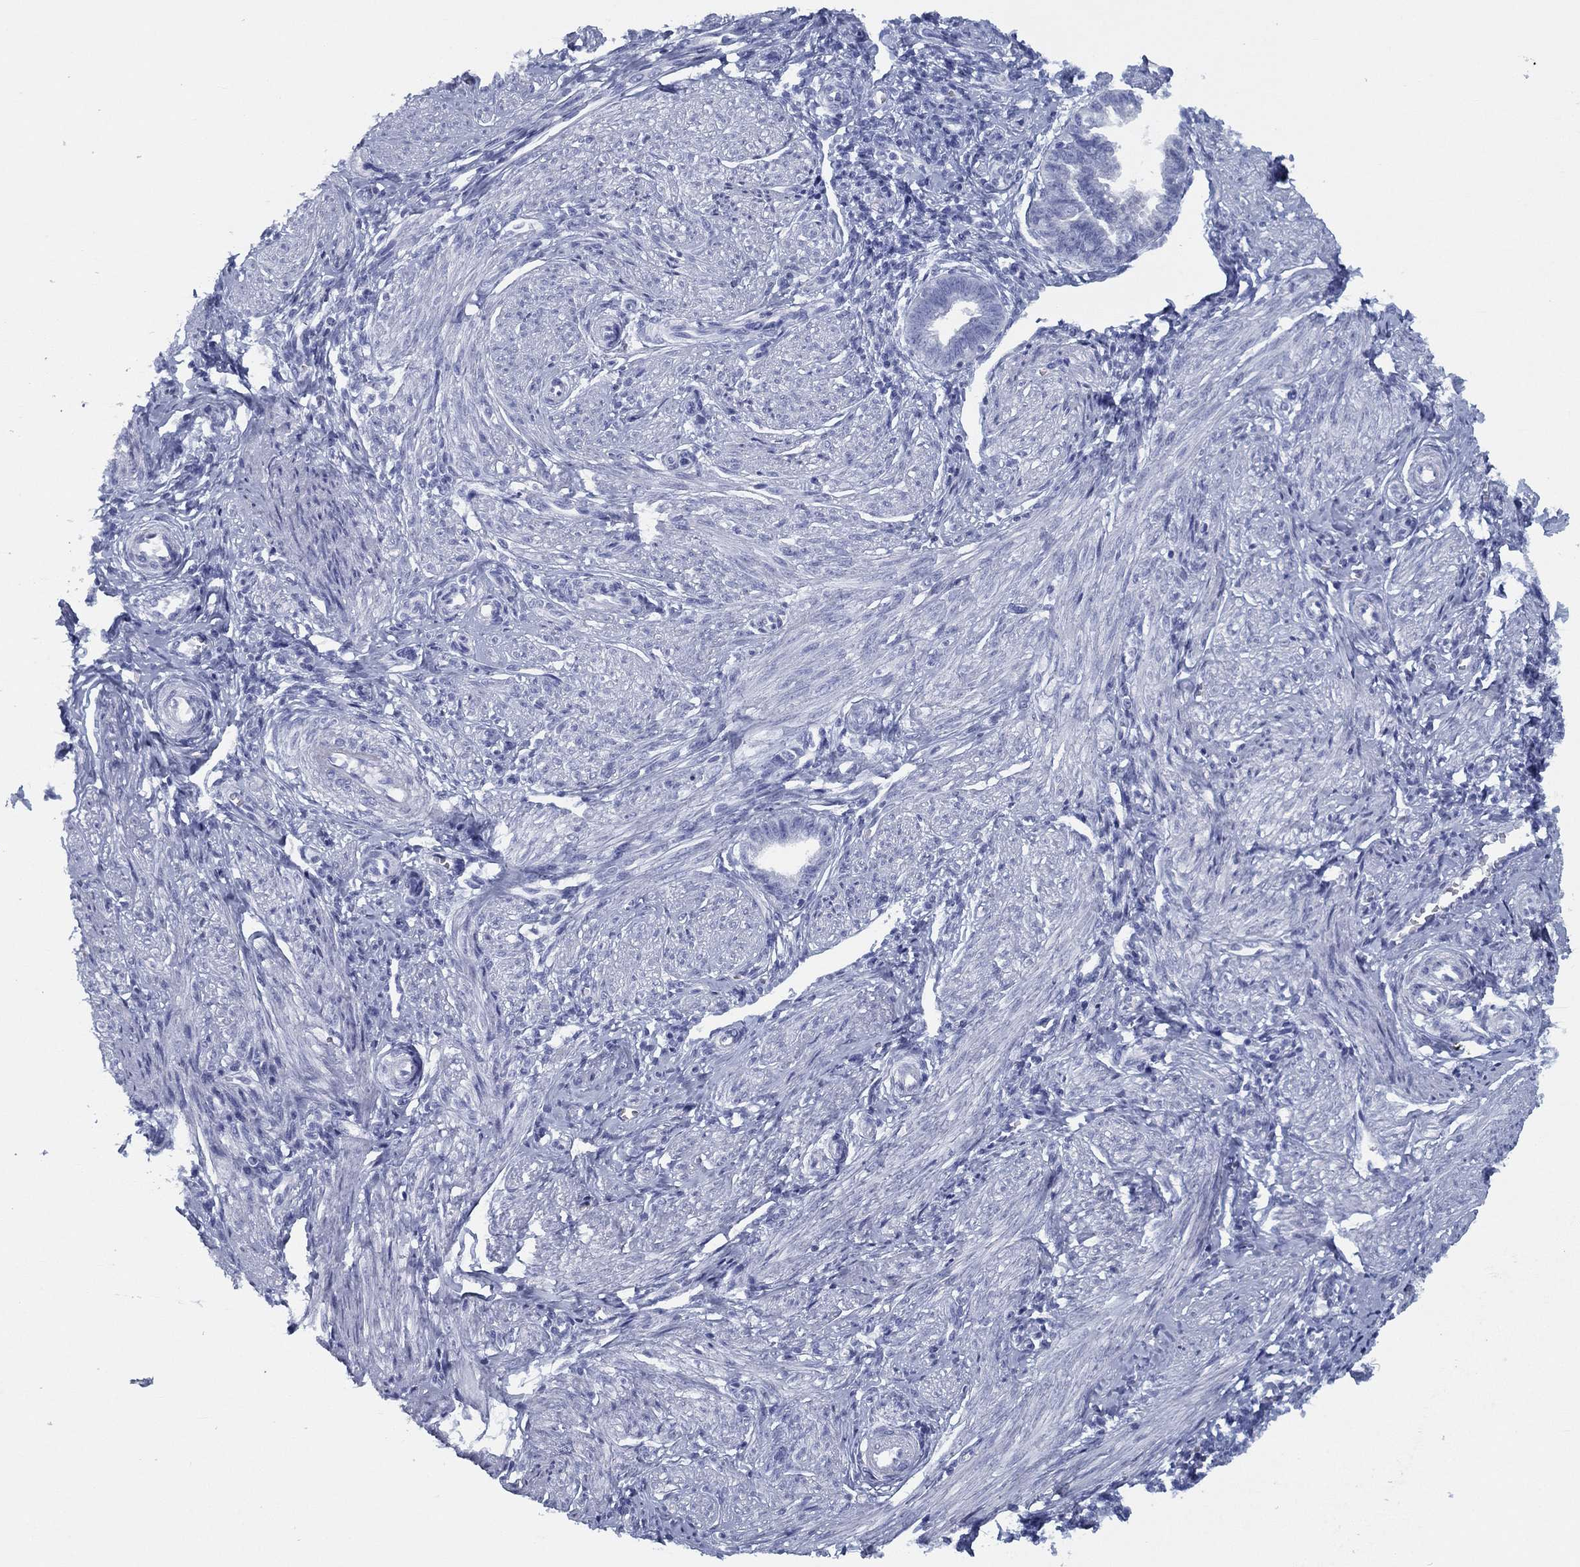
{"staining": {"intensity": "negative", "quantity": "none", "location": "none"}, "tissue": "endometrium", "cell_type": "Cells in endometrial stroma", "image_type": "normal", "snomed": [{"axis": "morphology", "description": "Normal tissue, NOS"}, {"axis": "topography", "description": "Cervix"}, {"axis": "topography", "description": "Endometrium"}], "caption": "Cells in endometrial stroma are negative for brown protein staining in normal endometrium. (Immunohistochemistry (ihc), brightfield microscopy, high magnification).", "gene": "TMEM252", "patient": {"sex": "female", "age": 37}}